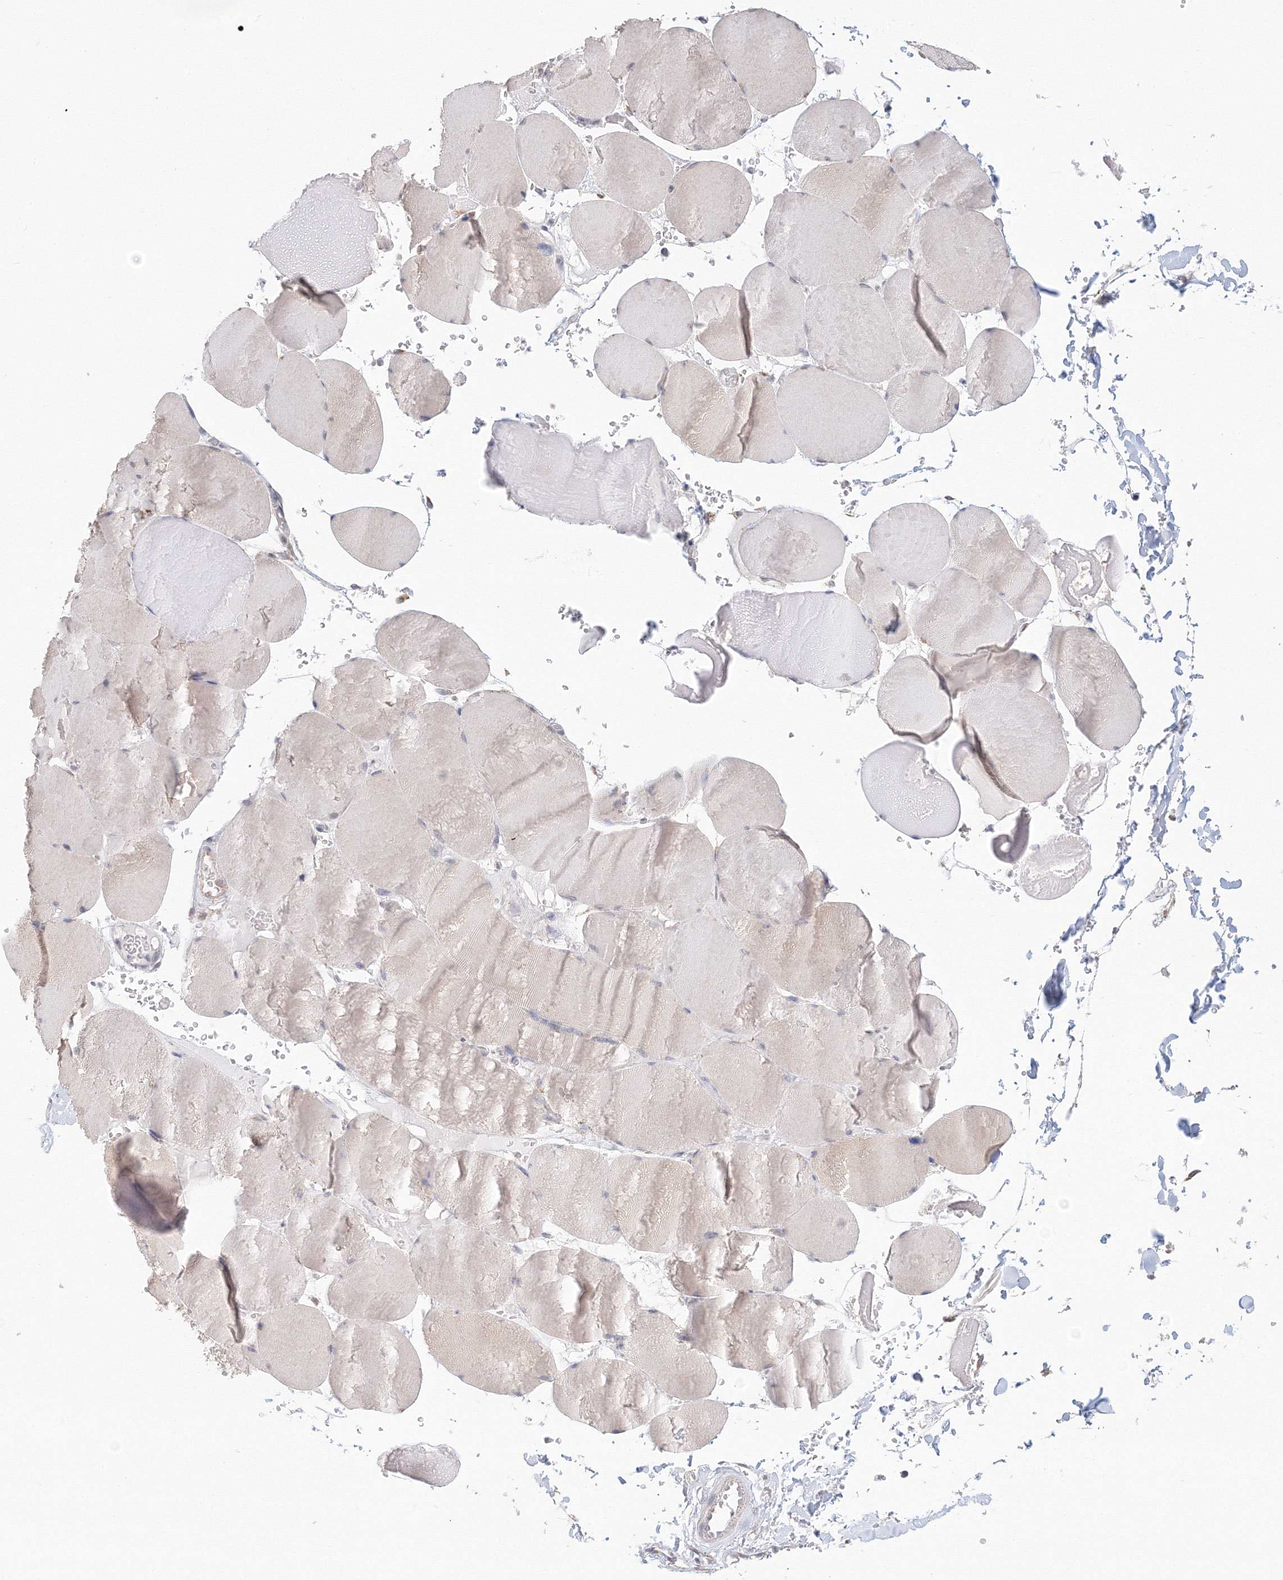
{"staining": {"intensity": "negative", "quantity": "none", "location": "none"}, "tissue": "skeletal muscle", "cell_type": "Myocytes", "image_type": "normal", "snomed": [{"axis": "morphology", "description": "Normal tissue, NOS"}, {"axis": "topography", "description": "Skeletal muscle"}, {"axis": "topography", "description": "Head-Neck"}], "caption": "This micrograph is of unremarkable skeletal muscle stained with immunohistochemistry to label a protein in brown with the nuclei are counter-stained blue. There is no staining in myocytes.", "gene": "DHRS12", "patient": {"sex": "male", "age": 66}}